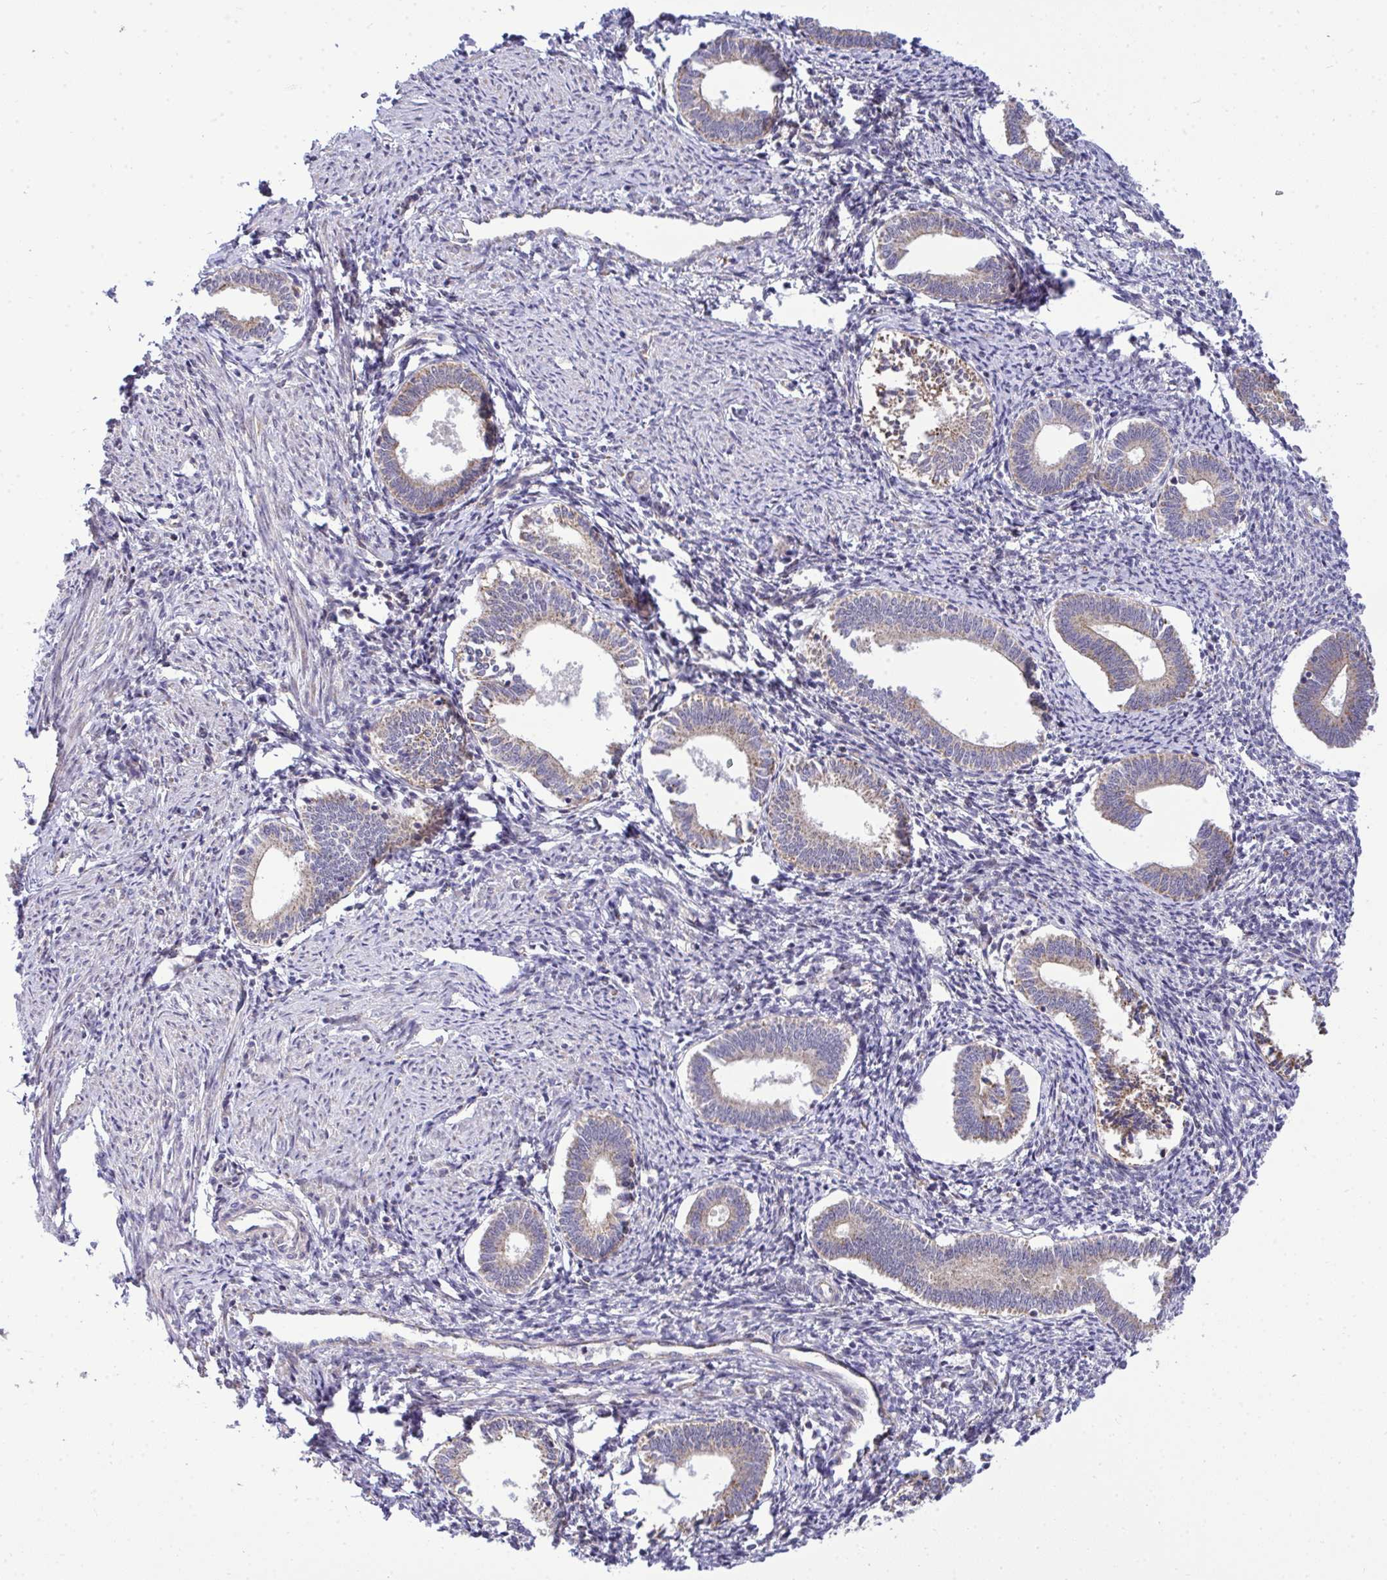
{"staining": {"intensity": "weak", "quantity": "<25%", "location": "cytoplasmic/membranous"}, "tissue": "endometrium", "cell_type": "Cells in endometrial stroma", "image_type": "normal", "snomed": [{"axis": "morphology", "description": "Normal tissue, NOS"}, {"axis": "topography", "description": "Endometrium"}], "caption": "Immunohistochemistry (IHC) of unremarkable endometrium reveals no staining in cells in endometrial stroma. Brightfield microscopy of immunohistochemistry (IHC) stained with DAB (3,3'-diaminobenzidine) (brown) and hematoxylin (blue), captured at high magnification.", "gene": "XAF1", "patient": {"sex": "female", "age": 41}}